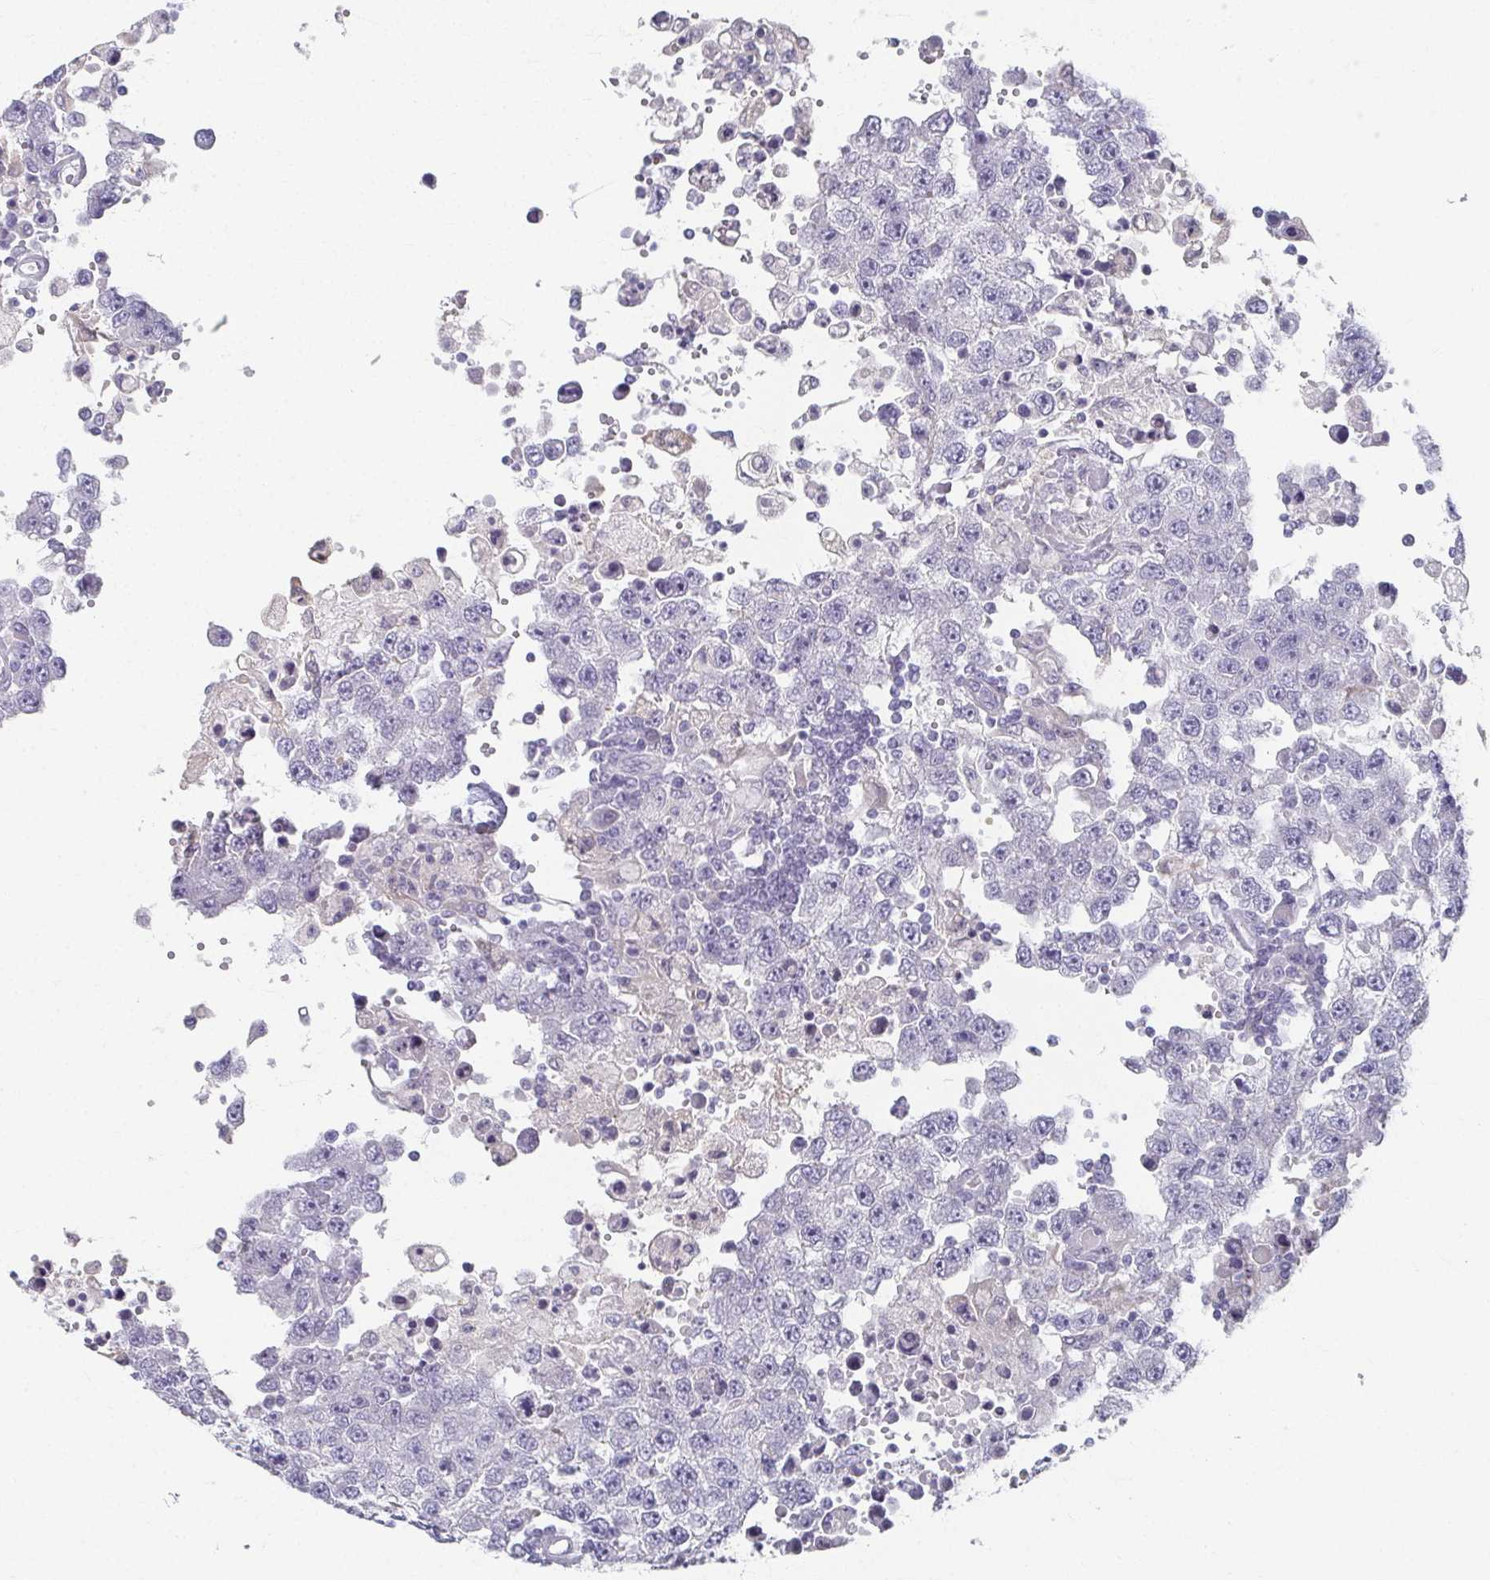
{"staining": {"intensity": "negative", "quantity": "none", "location": "none"}, "tissue": "testis cancer", "cell_type": "Tumor cells", "image_type": "cancer", "snomed": [{"axis": "morphology", "description": "Carcinoma, Embryonal, NOS"}, {"axis": "topography", "description": "Testis"}], "caption": "A histopathology image of testis cancer stained for a protein exhibits no brown staining in tumor cells.", "gene": "CAMKV", "patient": {"sex": "male", "age": 83}}